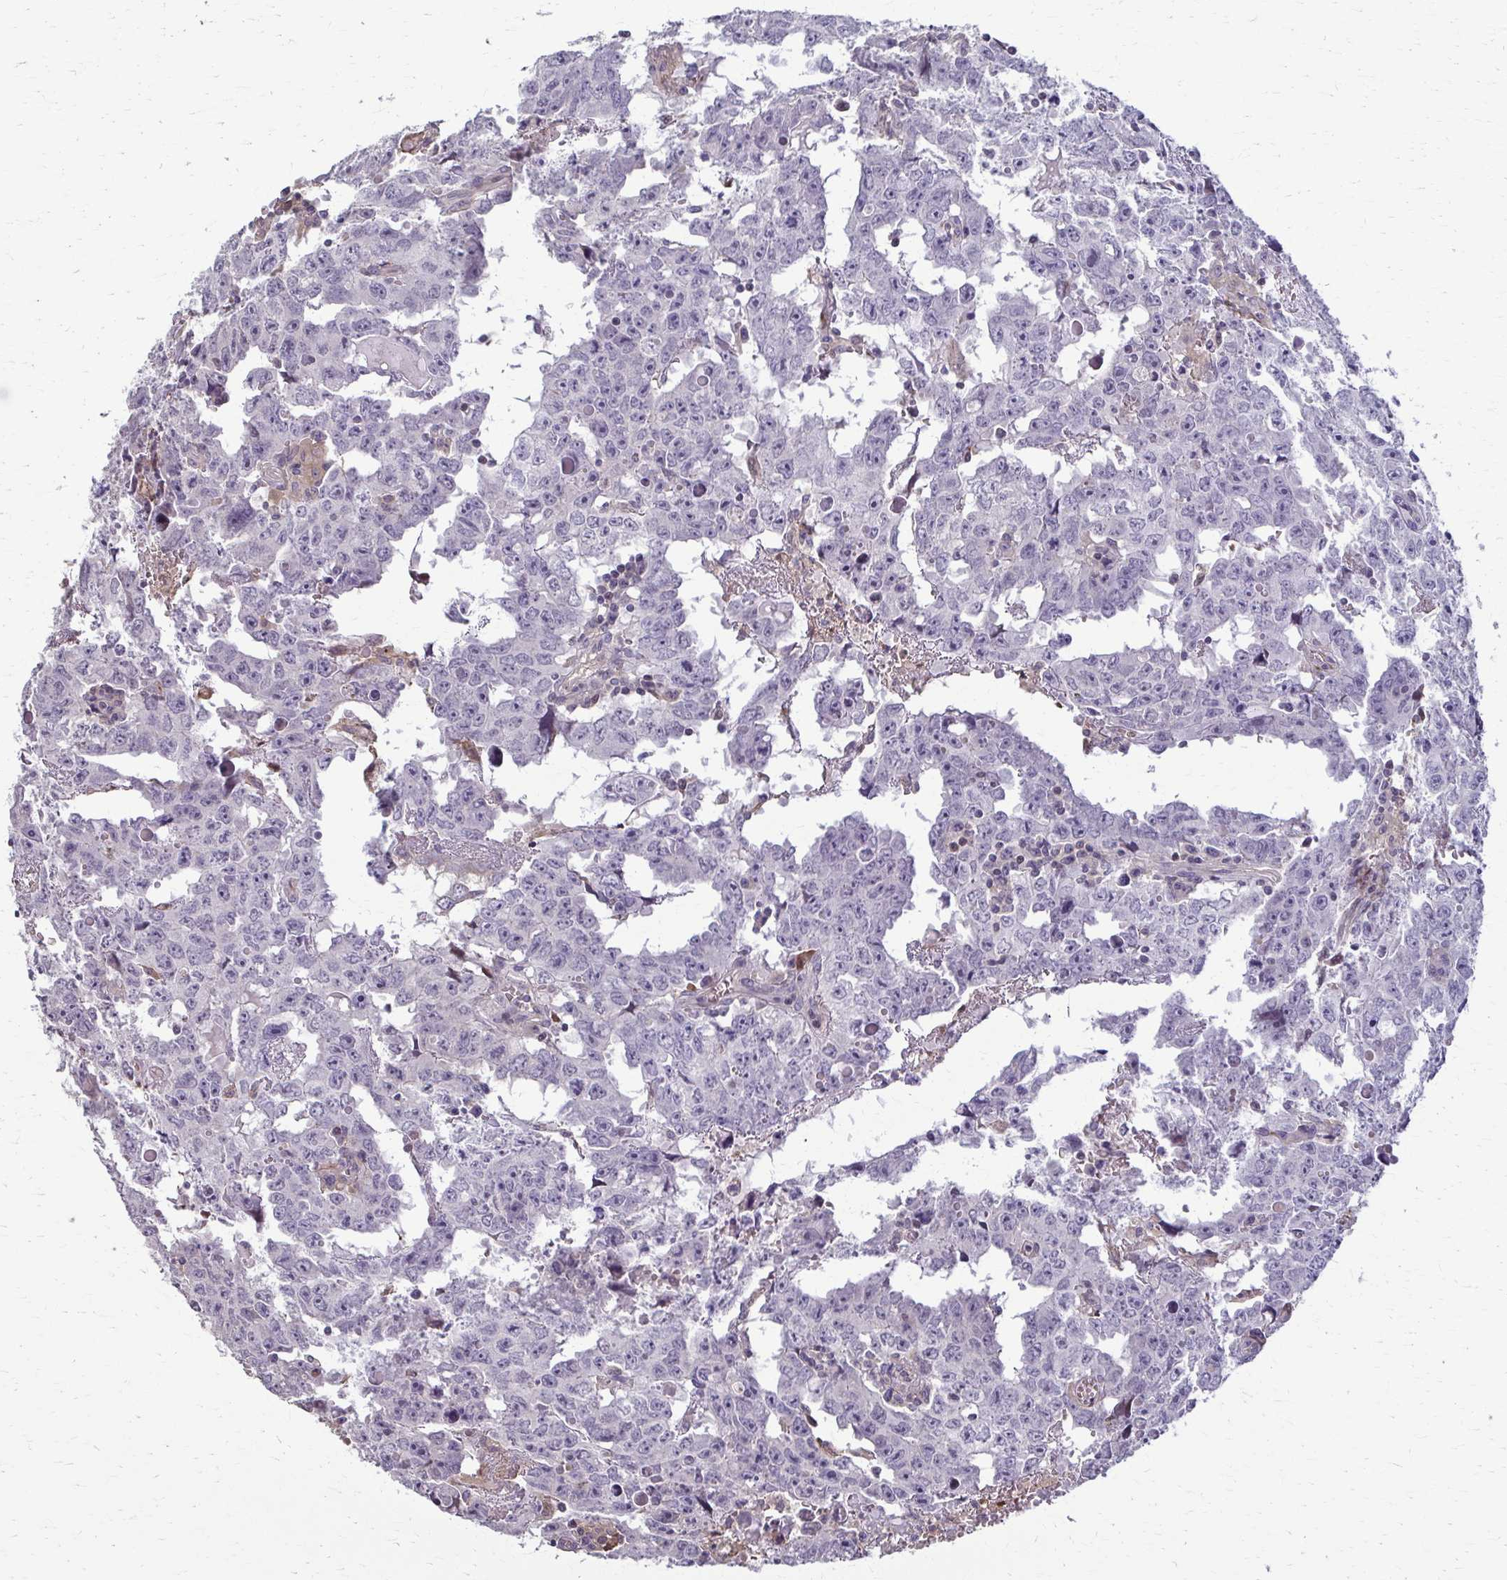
{"staining": {"intensity": "negative", "quantity": "none", "location": "none"}, "tissue": "testis cancer", "cell_type": "Tumor cells", "image_type": "cancer", "snomed": [{"axis": "morphology", "description": "Carcinoma, Embryonal, NOS"}, {"axis": "topography", "description": "Testis"}], "caption": "Image shows no protein staining in tumor cells of testis cancer tissue. Brightfield microscopy of immunohistochemistry stained with DAB (brown) and hematoxylin (blue), captured at high magnification.", "gene": "ZNF34", "patient": {"sex": "male", "age": 22}}